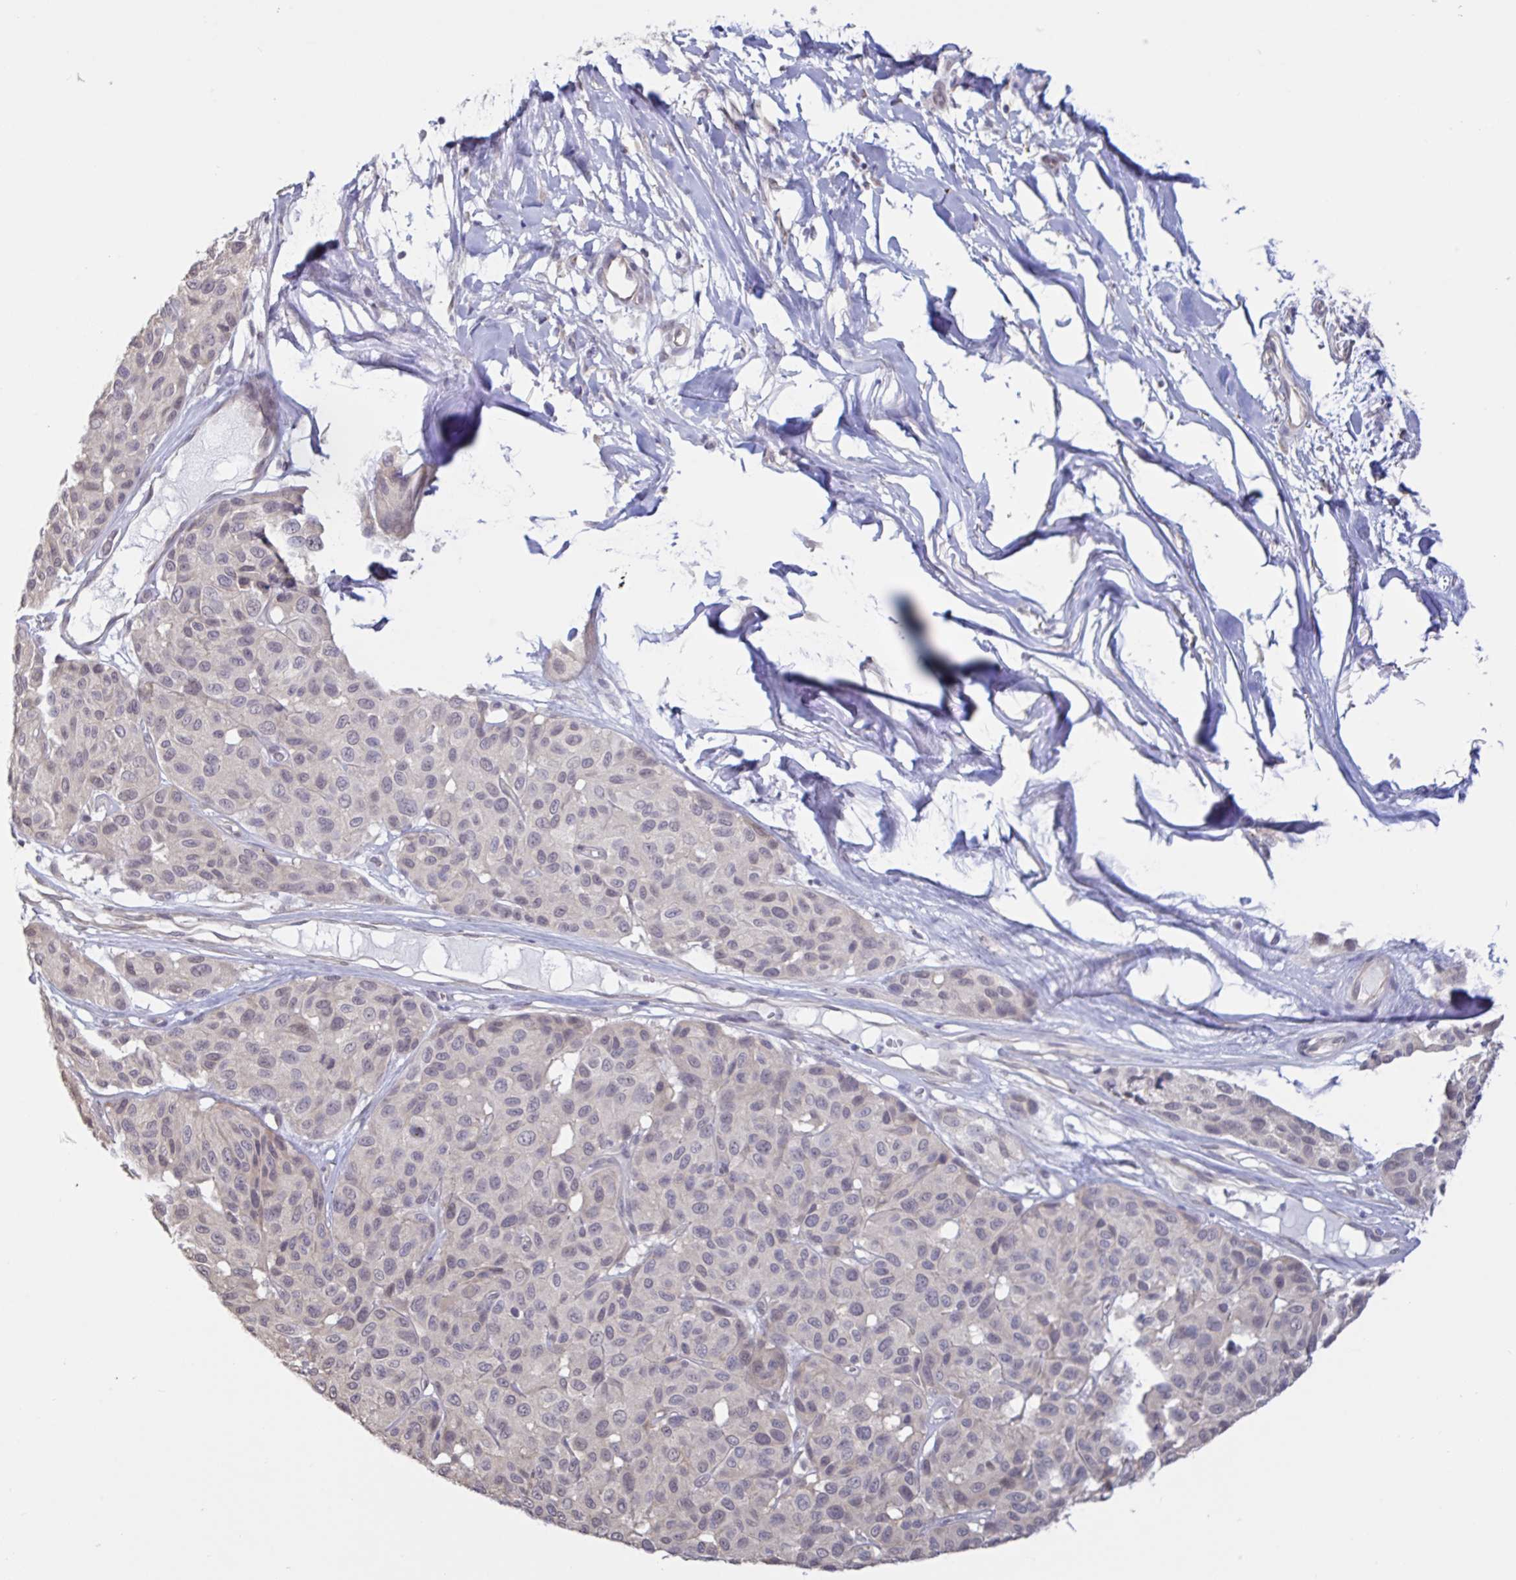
{"staining": {"intensity": "weak", "quantity": "<25%", "location": "nuclear"}, "tissue": "melanoma", "cell_type": "Tumor cells", "image_type": "cancer", "snomed": [{"axis": "morphology", "description": "Malignant melanoma, NOS"}, {"axis": "topography", "description": "Skin"}], "caption": "This histopathology image is of malignant melanoma stained with immunohistochemistry to label a protein in brown with the nuclei are counter-stained blue. There is no staining in tumor cells.", "gene": "HYPK", "patient": {"sex": "female", "age": 66}}